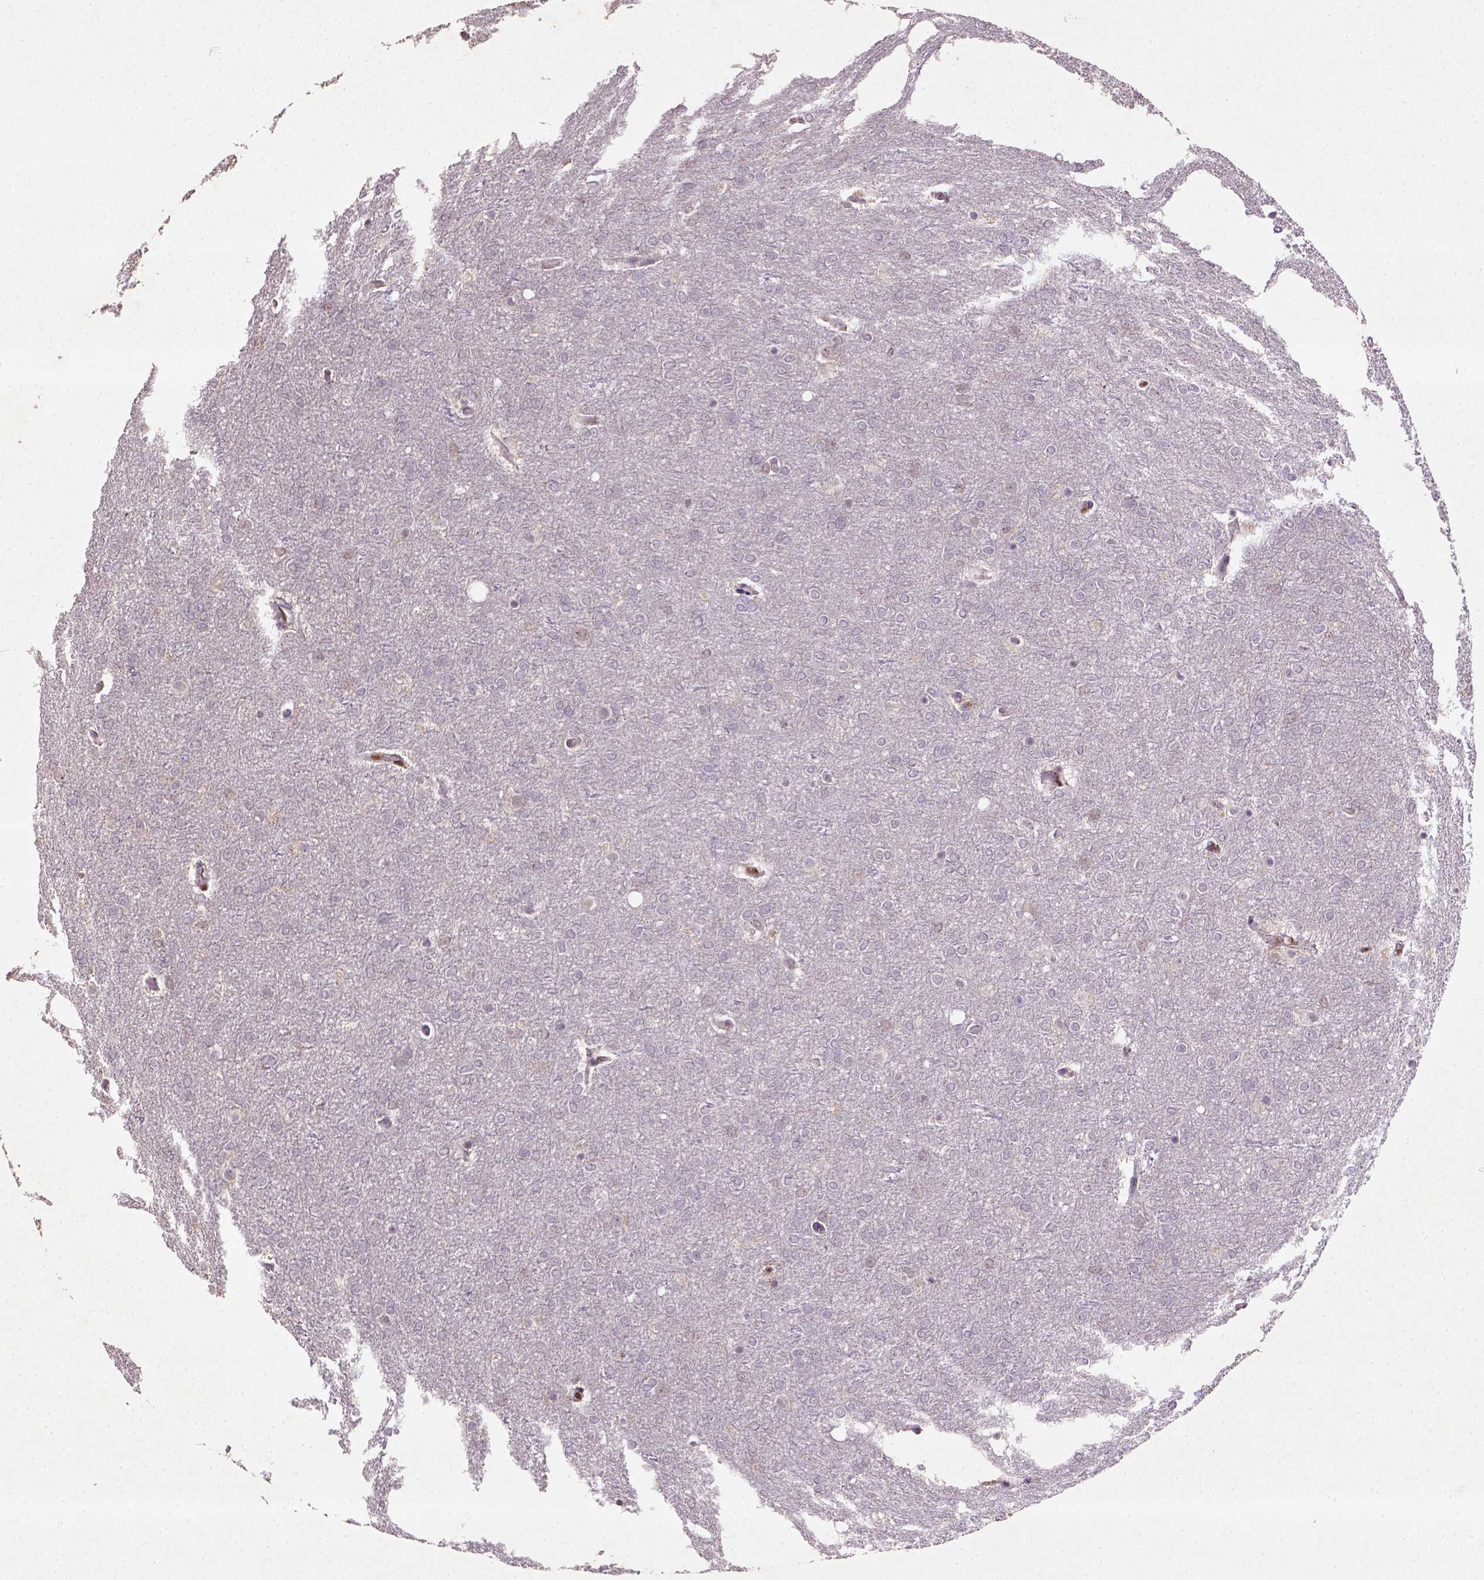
{"staining": {"intensity": "negative", "quantity": "none", "location": "none"}, "tissue": "glioma", "cell_type": "Tumor cells", "image_type": "cancer", "snomed": [{"axis": "morphology", "description": "Glioma, malignant, High grade"}, {"axis": "topography", "description": "Brain"}], "caption": "Immunohistochemical staining of glioma reveals no significant staining in tumor cells. (DAB (3,3'-diaminobenzidine) immunohistochemistry (IHC), high magnification).", "gene": "NUDT3", "patient": {"sex": "female", "age": 61}}